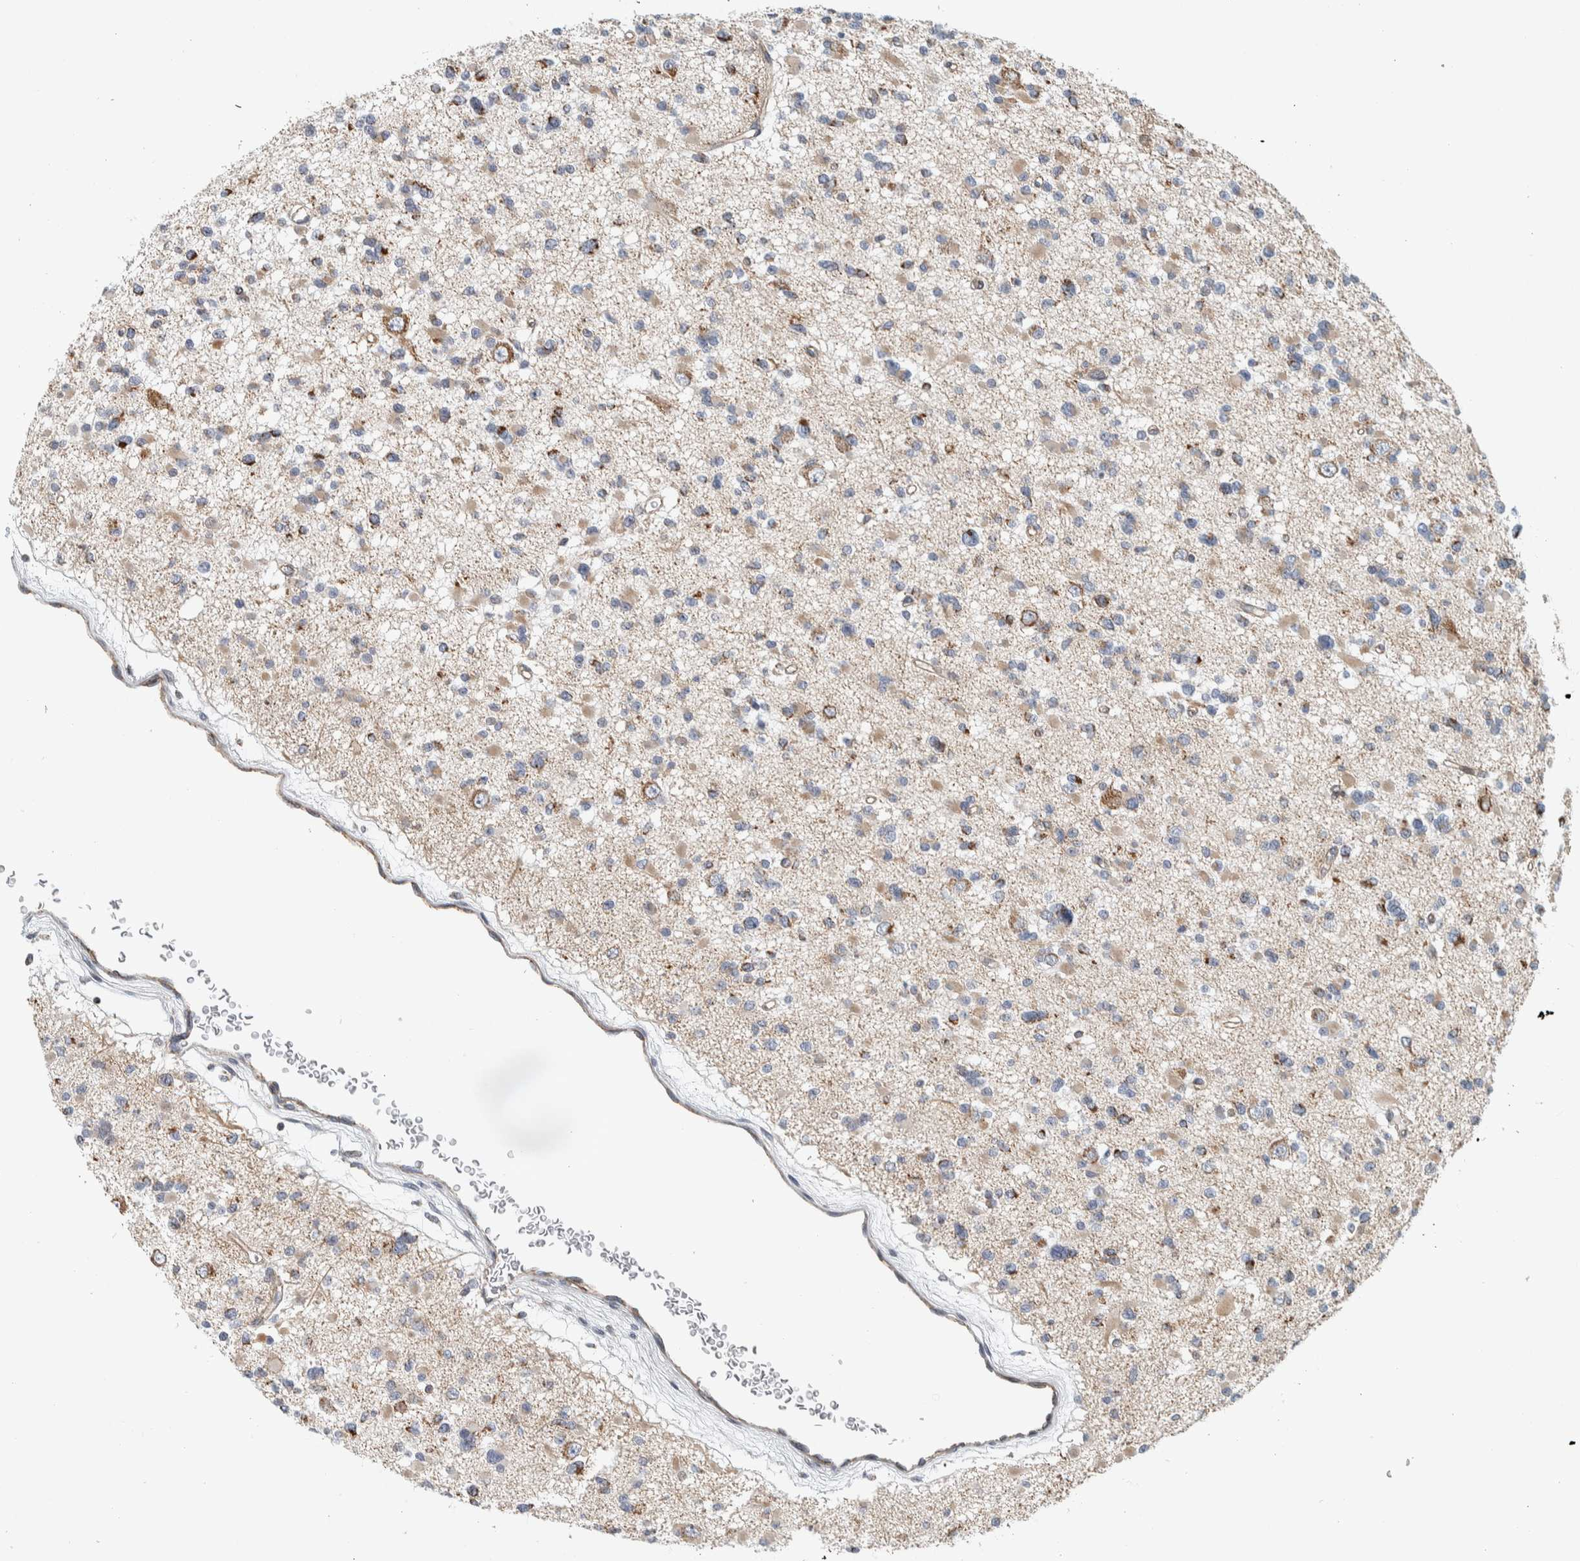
{"staining": {"intensity": "weak", "quantity": "25%-75%", "location": "cytoplasmic/membranous"}, "tissue": "glioma", "cell_type": "Tumor cells", "image_type": "cancer", "snomed": [{"axis": "morphology", "description": "Glioma, malignant, Low grade"}, {"axis": "topography", "description": "Brain"}], "caption": "Glioma stained for a protein (brown) reveals weak cytoplasmic/membranous positive expression in approximately 25%-75% of tumor cells.", "gene": "AFP", "patient": {"sex": "female", "age": 22}}